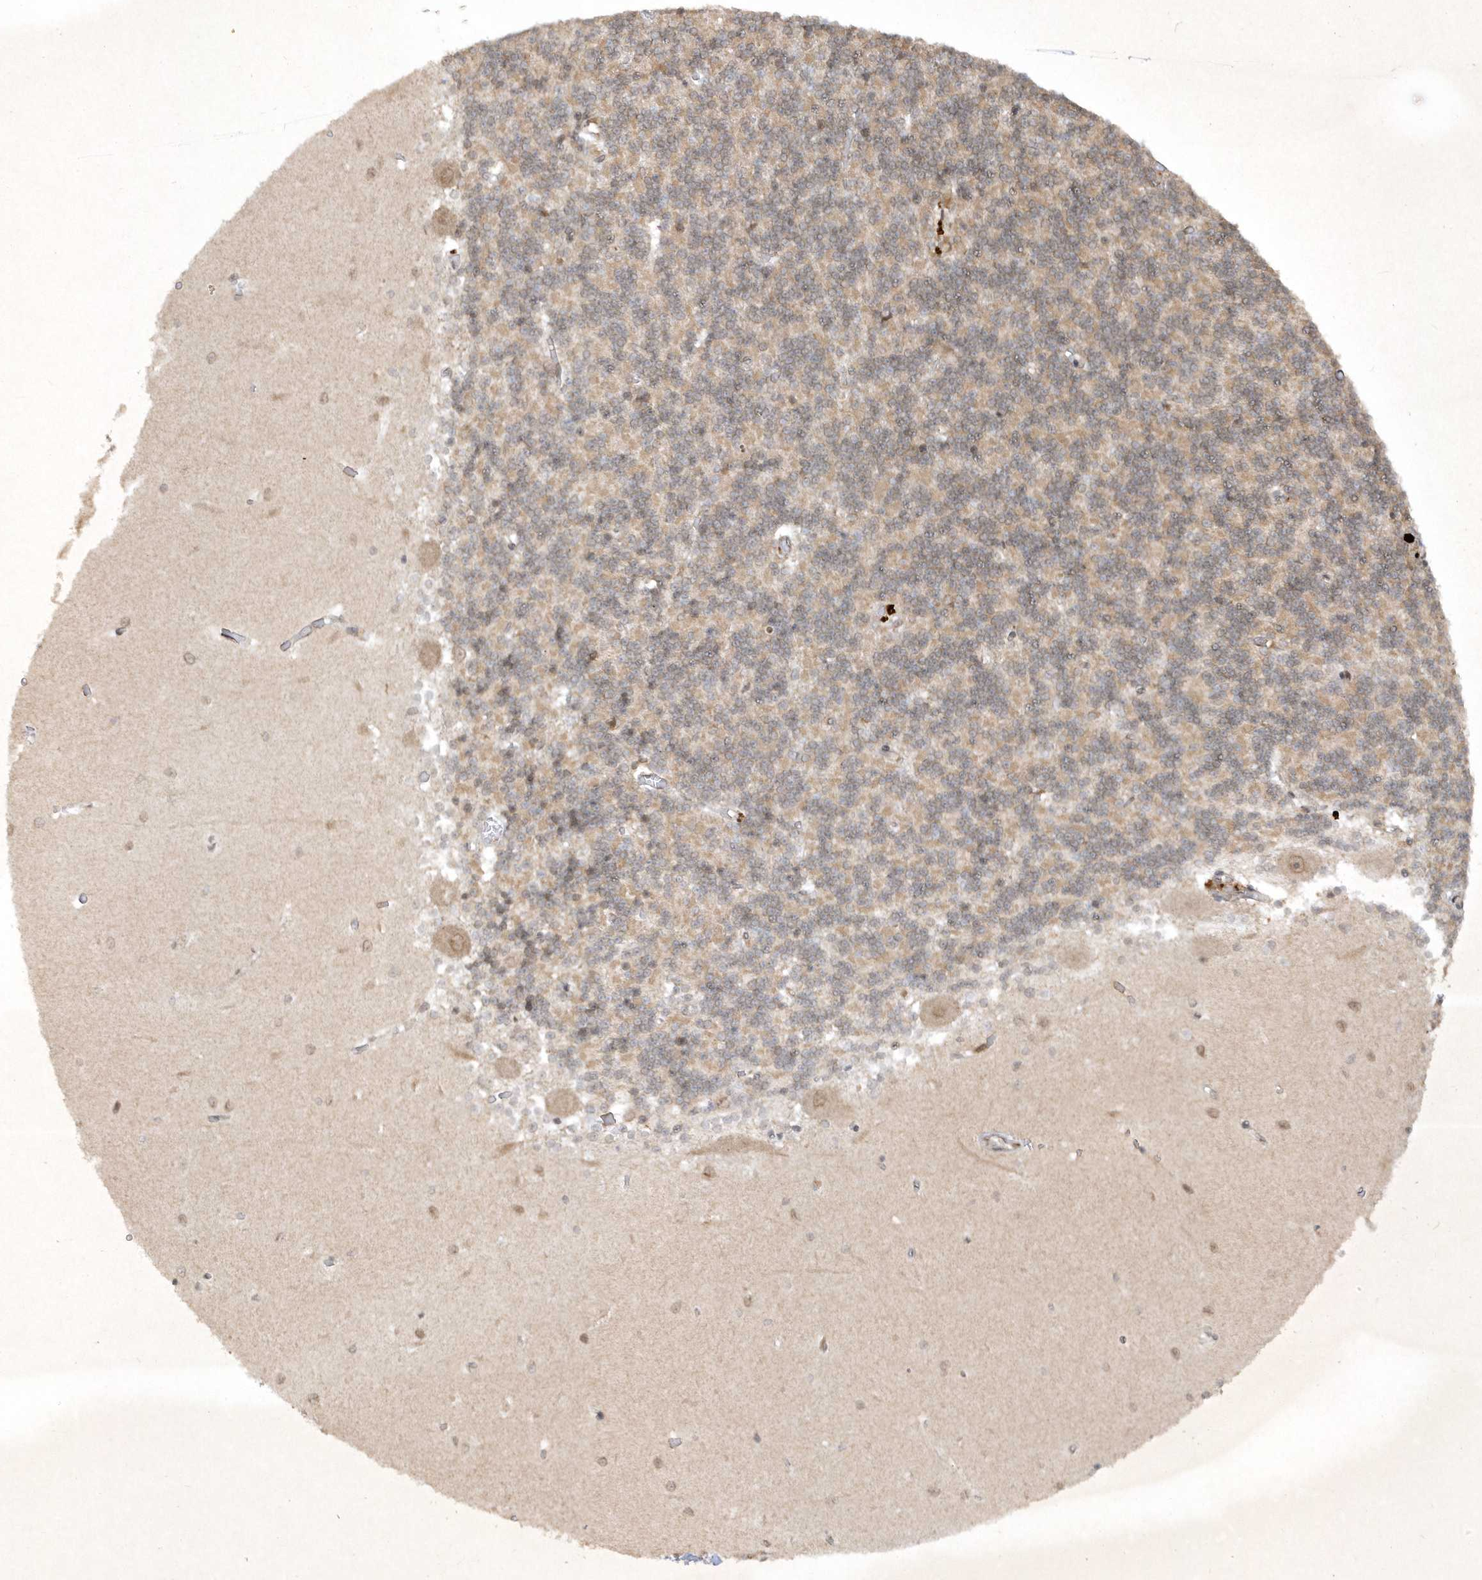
{"staining": {"intensity": "weak", "quantity": "<25%", "location": "cytoplasmic/membranous"}, "tissue": "cerebellum", "cell_type": "Cells in granular layer", "image_type": "normal", "snomed": [{"axis": "morphology", "description": "Normal tissue, NOS"}, {"axis": "topography", "description": "Cerebellum"}], "caption": "This histopathology image is of normal cerebellum stained with immunohistochemistry to label a protein in brown with the nuclei are counter-stained blue. There is no expression in cells in granular layer. Nuclei are stained in blue.", "gene": "ZNF213", "patient": {"sex": "male", "age": 37}}